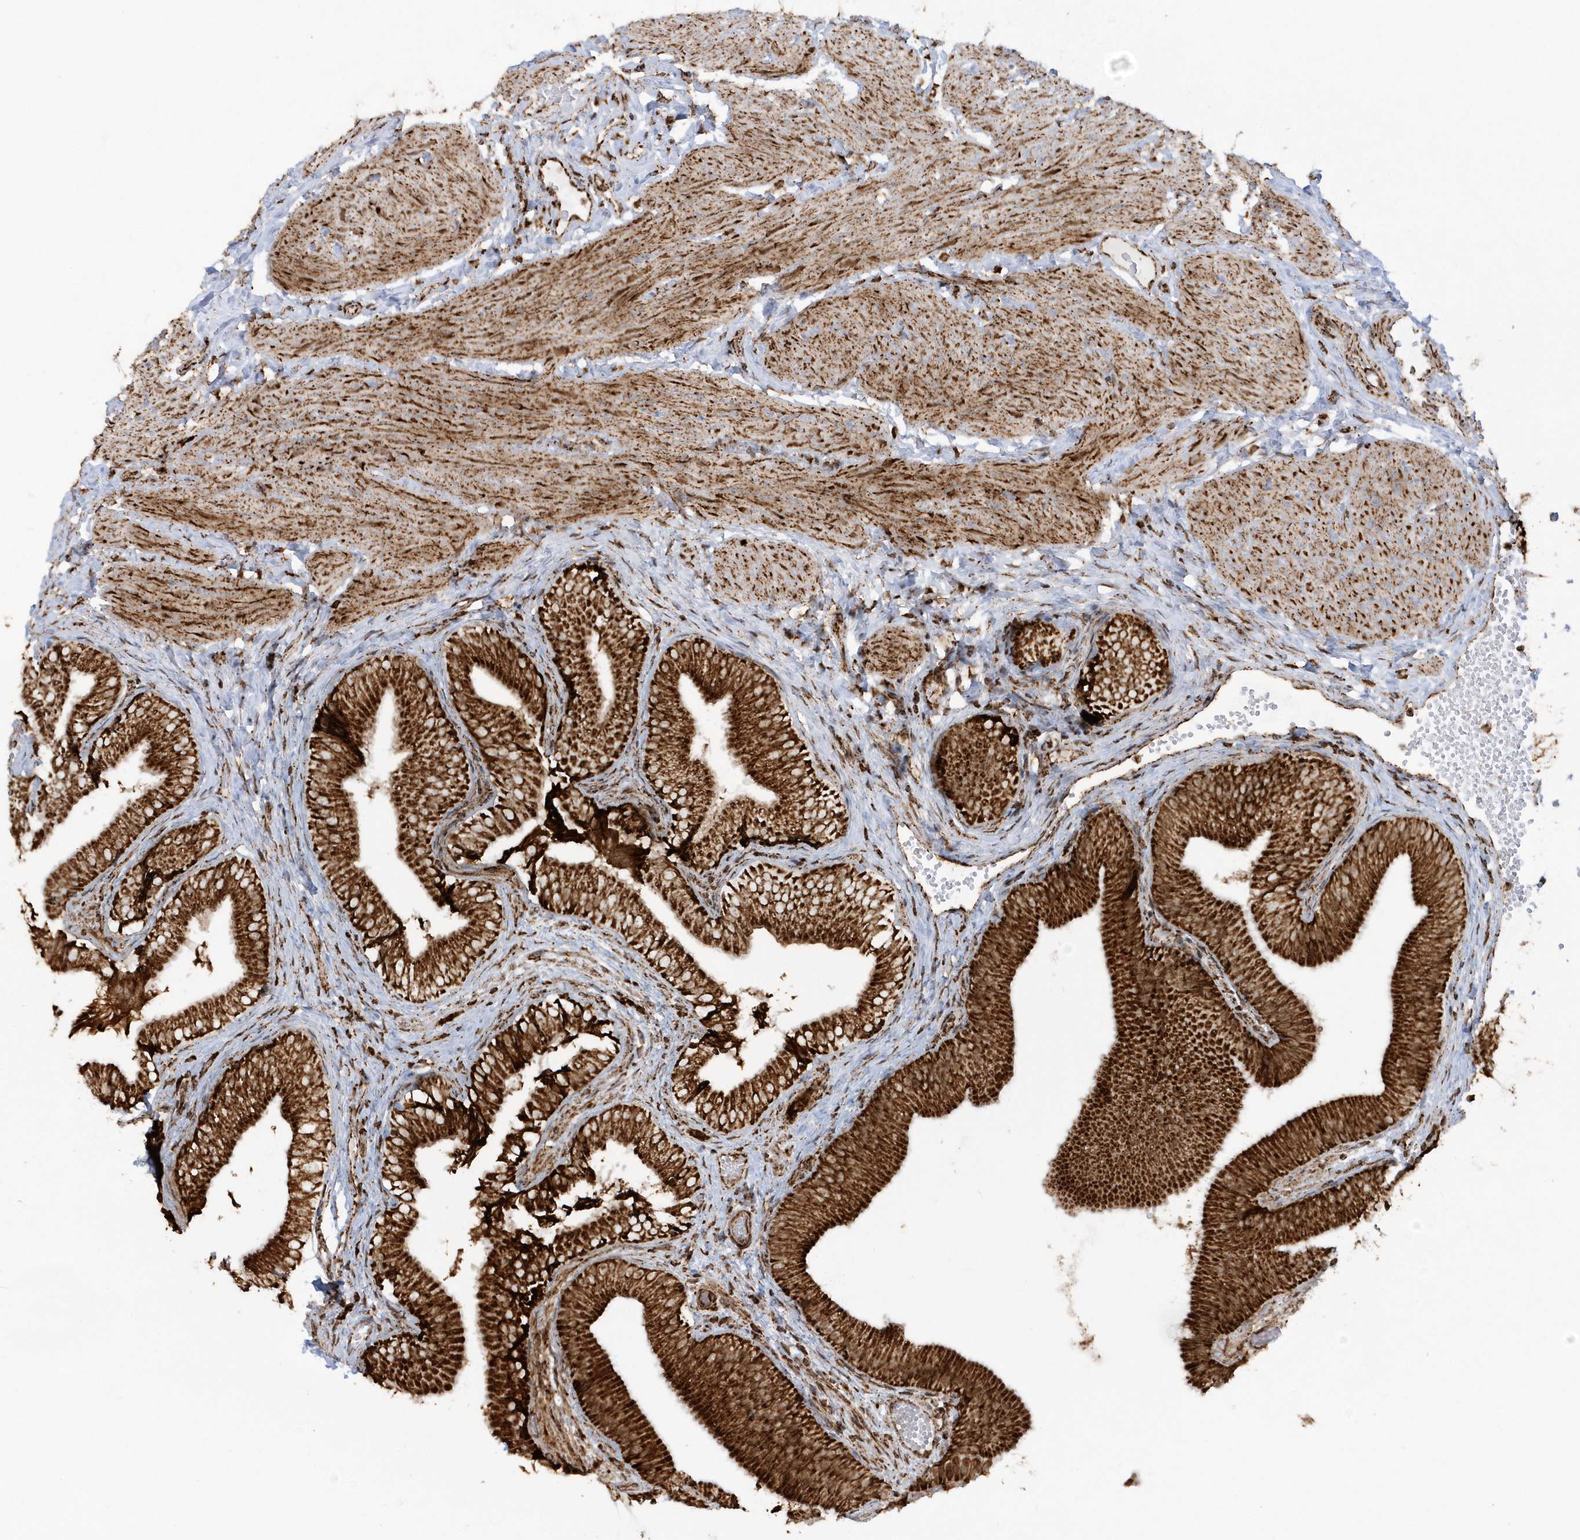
{"staining": {"intensity": "strong", "quantity": ">75%", "location": "cytoplasmic/membranous"}, "tissue": "gallbladder", "cell_type": "Glandular cells", "image_type": "normal", "snomed": [{"axis": "morphology", "description": "Normal tissue, NOS"}, {"axis": "topography", "description": "Gallbladder"}], "caption": "Immunohistochemical staining of unremarkable human gallbladder displays strong cytoplasmic/membranous protein positivity in approximately >75% of glandular cells.", "gene": "CRY2", "patient": {"sex": "female", "age": 30}}